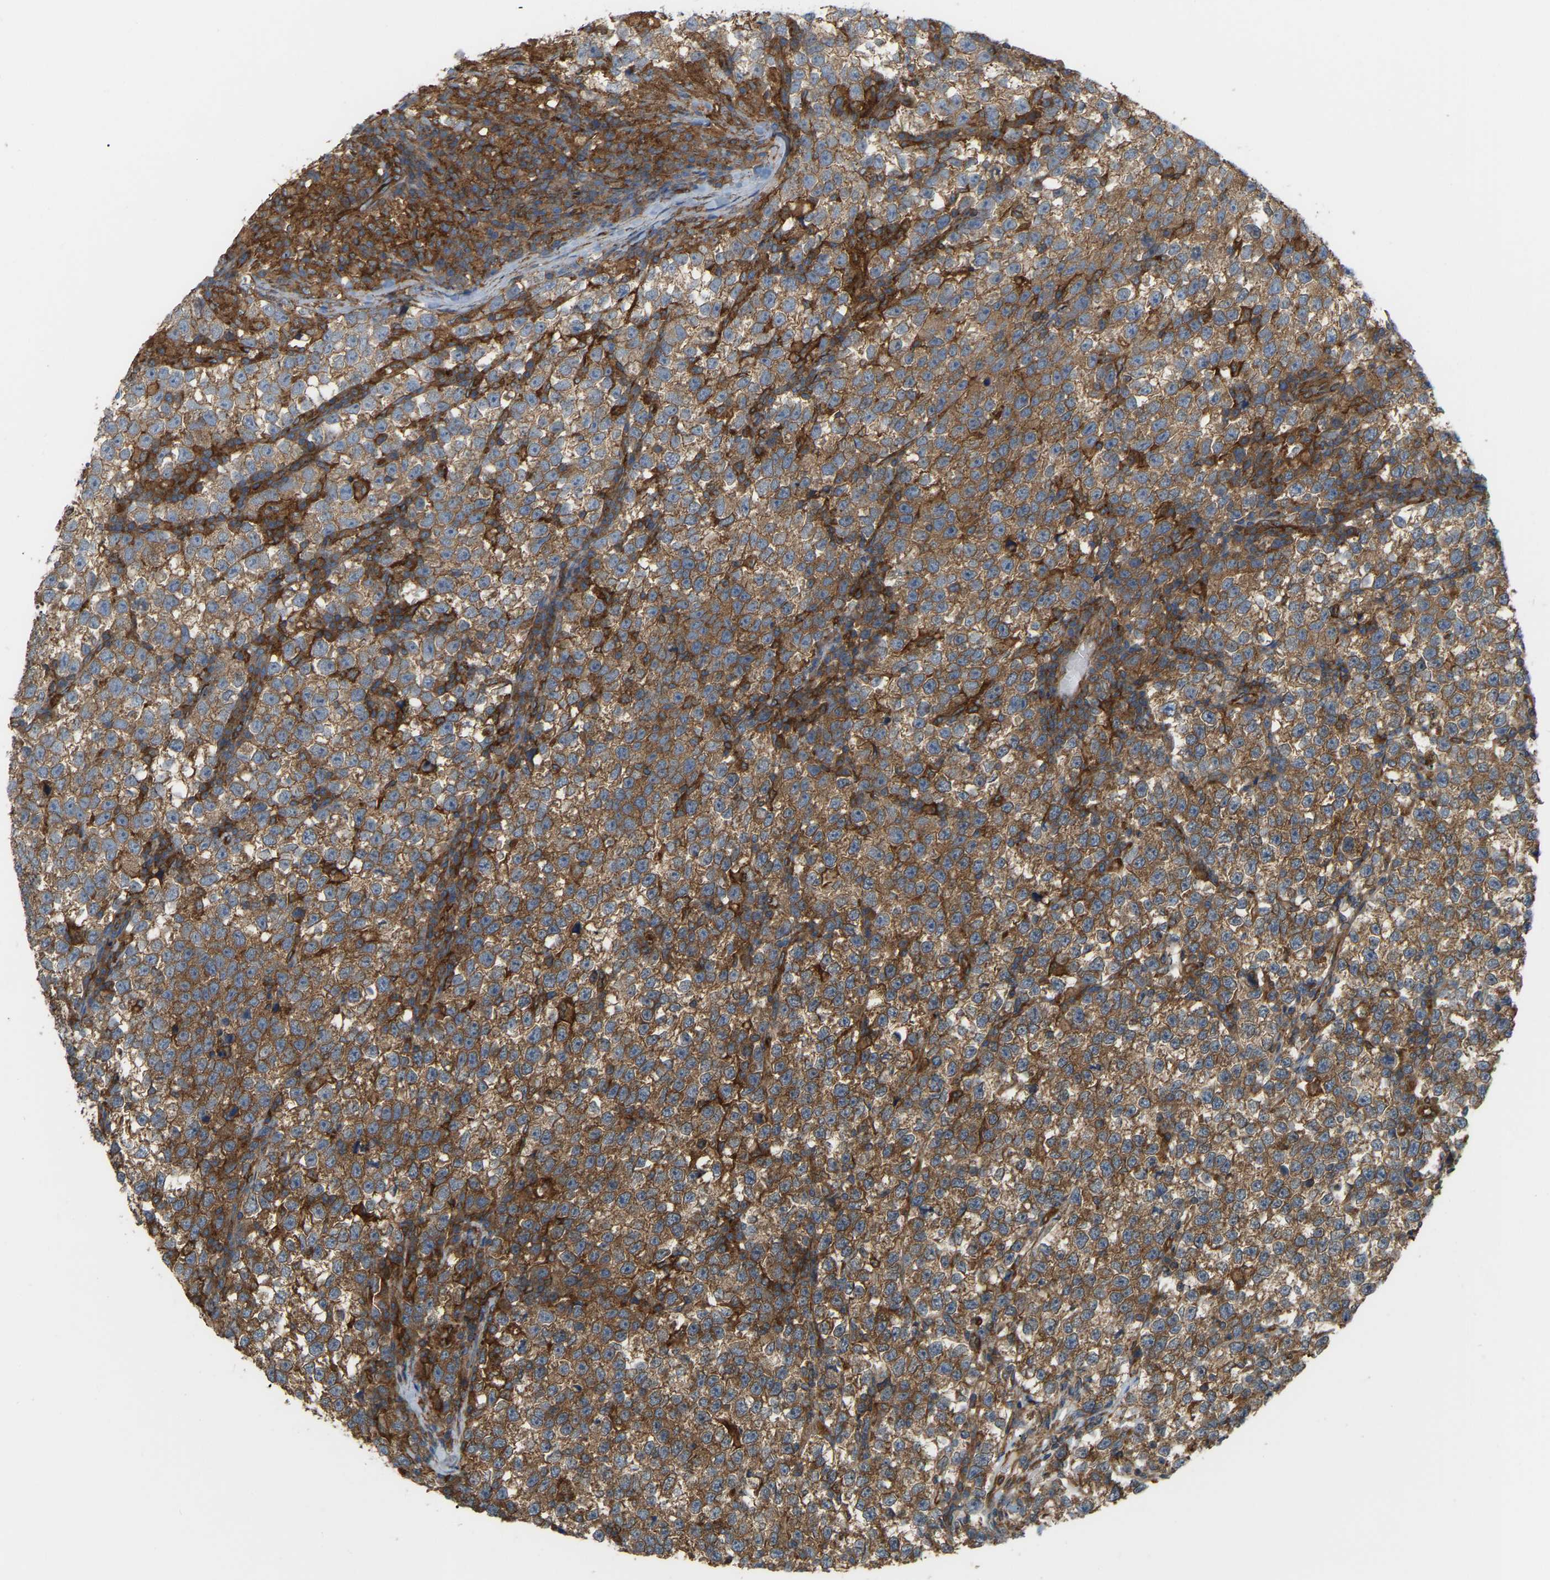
{"staining": {"intensity": "moderate", "quantity": ">75%", "location": "cytoplasmic/membranous"}, "tissue": "testis cancer", "cell_type": "Tumor cells", "image_type": "cancer", "snomed": [{"axis": "morphology", "description": "Normal tissue, NOS"}, {"axis": "morphology", "description": "Seminoma, NOS"}, {"axis": "topography", "description": "Testis"}], "caption": "Immunohistochemical staining of human seminoma (testis) exhibits medium levels of moderate cytoplasmic/membranous protein staining in about >75% of tumor cells. The staining is performed using DAB brown chromogen to label protein expression. The nuclei are counter-stained blue using hematoxylin.", "gene": "PICALM", "patient": {"sex": "male", "age": 43}}